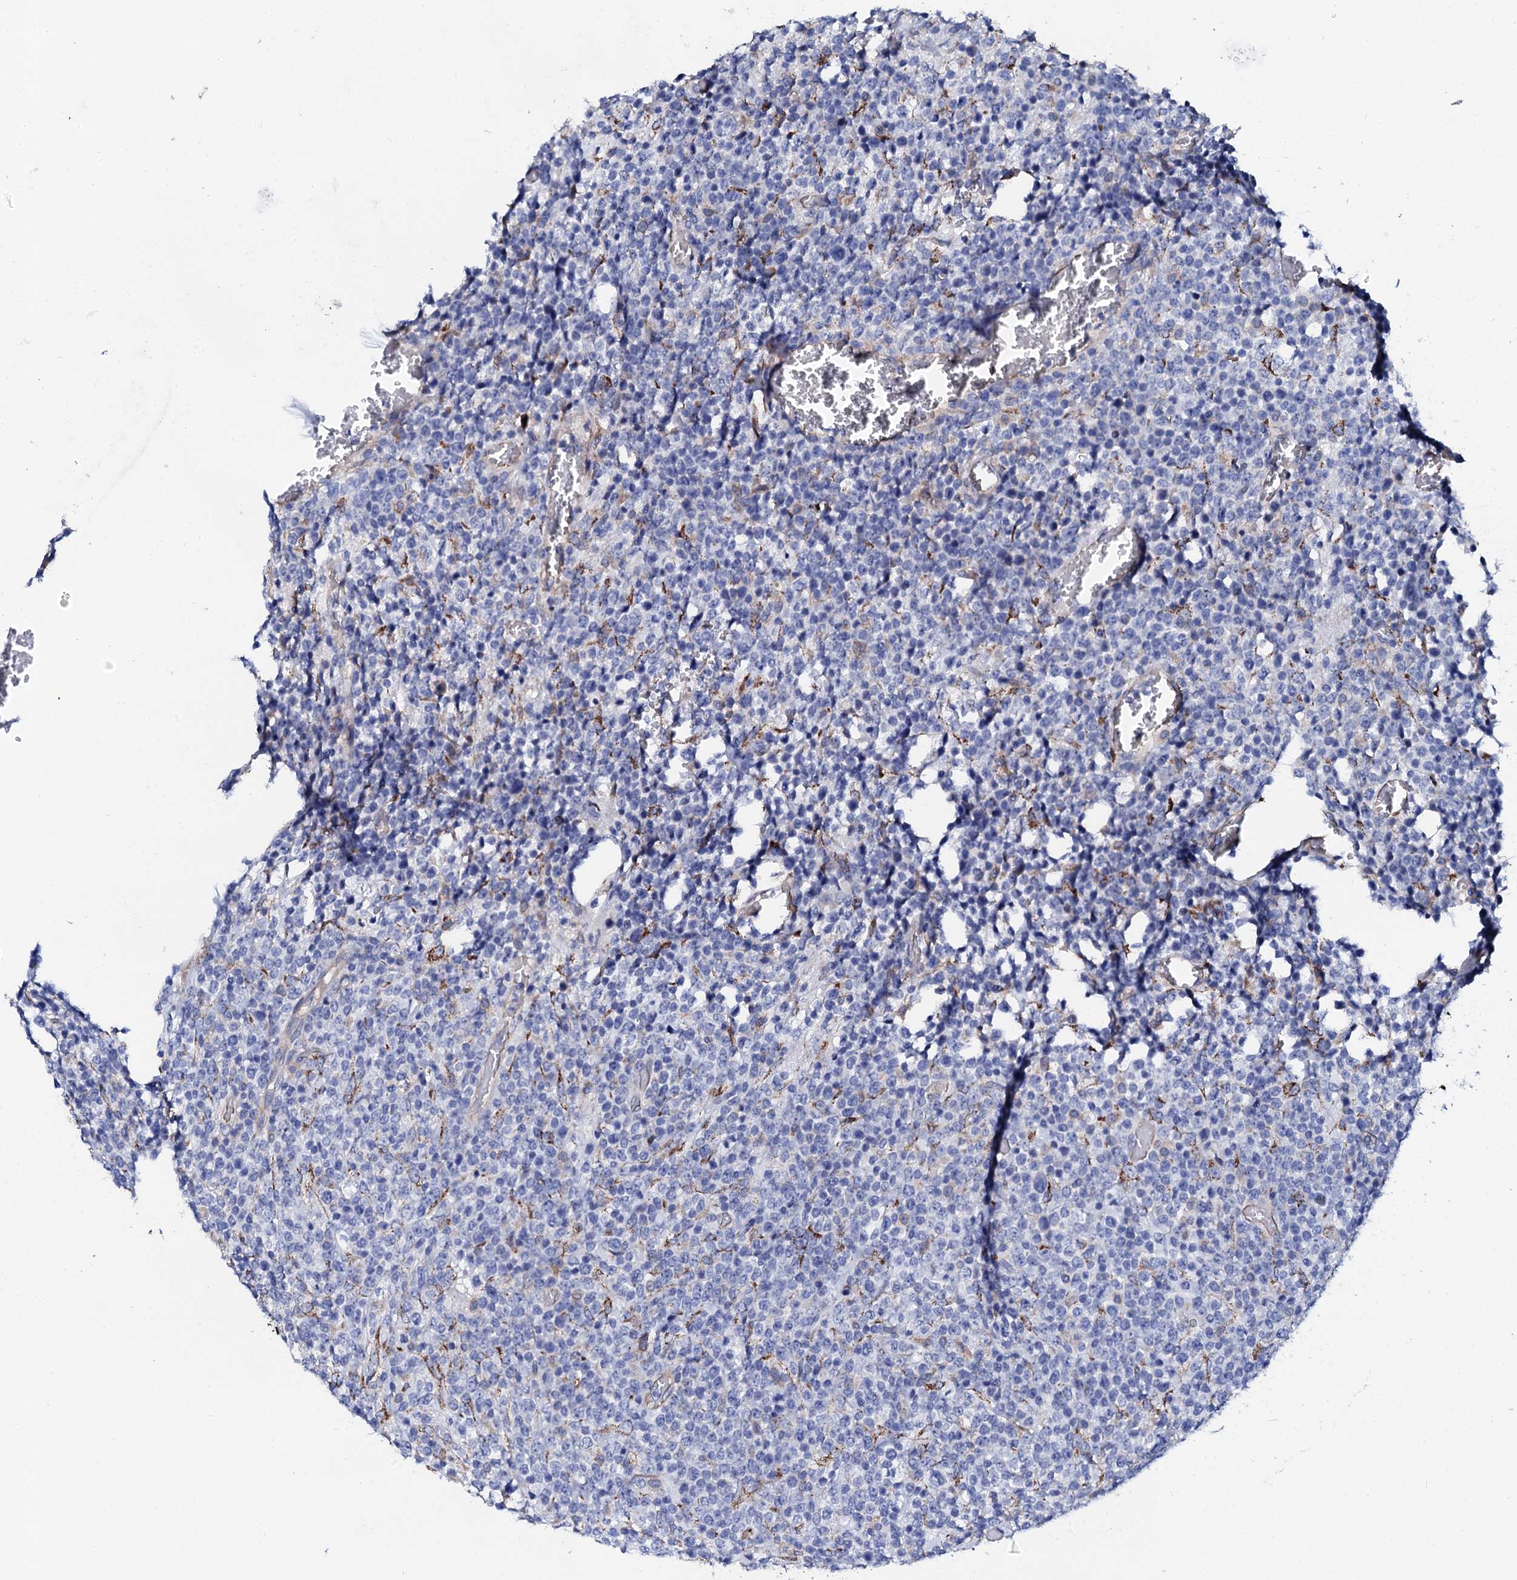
{"staining": {"intensity": "negative", "quantity": "none", "location": "none"}, "tissue": "lymphoma", "cell_type": "Tumor cells", "image_type": "cancer", "snomed": [{"axis": "morphology", "description": "Malignant lymphoma, non-Hodgkin's type, High grade"}, {"axis": "topography", "description": "Colon"}], "caption": "This photomicrograph is of lymphoma stained with immunohistochemistry (IHC) to label a protein in brown with the nuclei are counter-stained blue. There is no positivity in tumor cells. (Stains: DAB (3,3'-diaminobenzidine) immunohistochemistry with hematoxylin counter stain, Microscopy: brightfield microscopy at high magnification).", "gene": "KLHL32", "patient": {"sex": "female", "age": 53}}